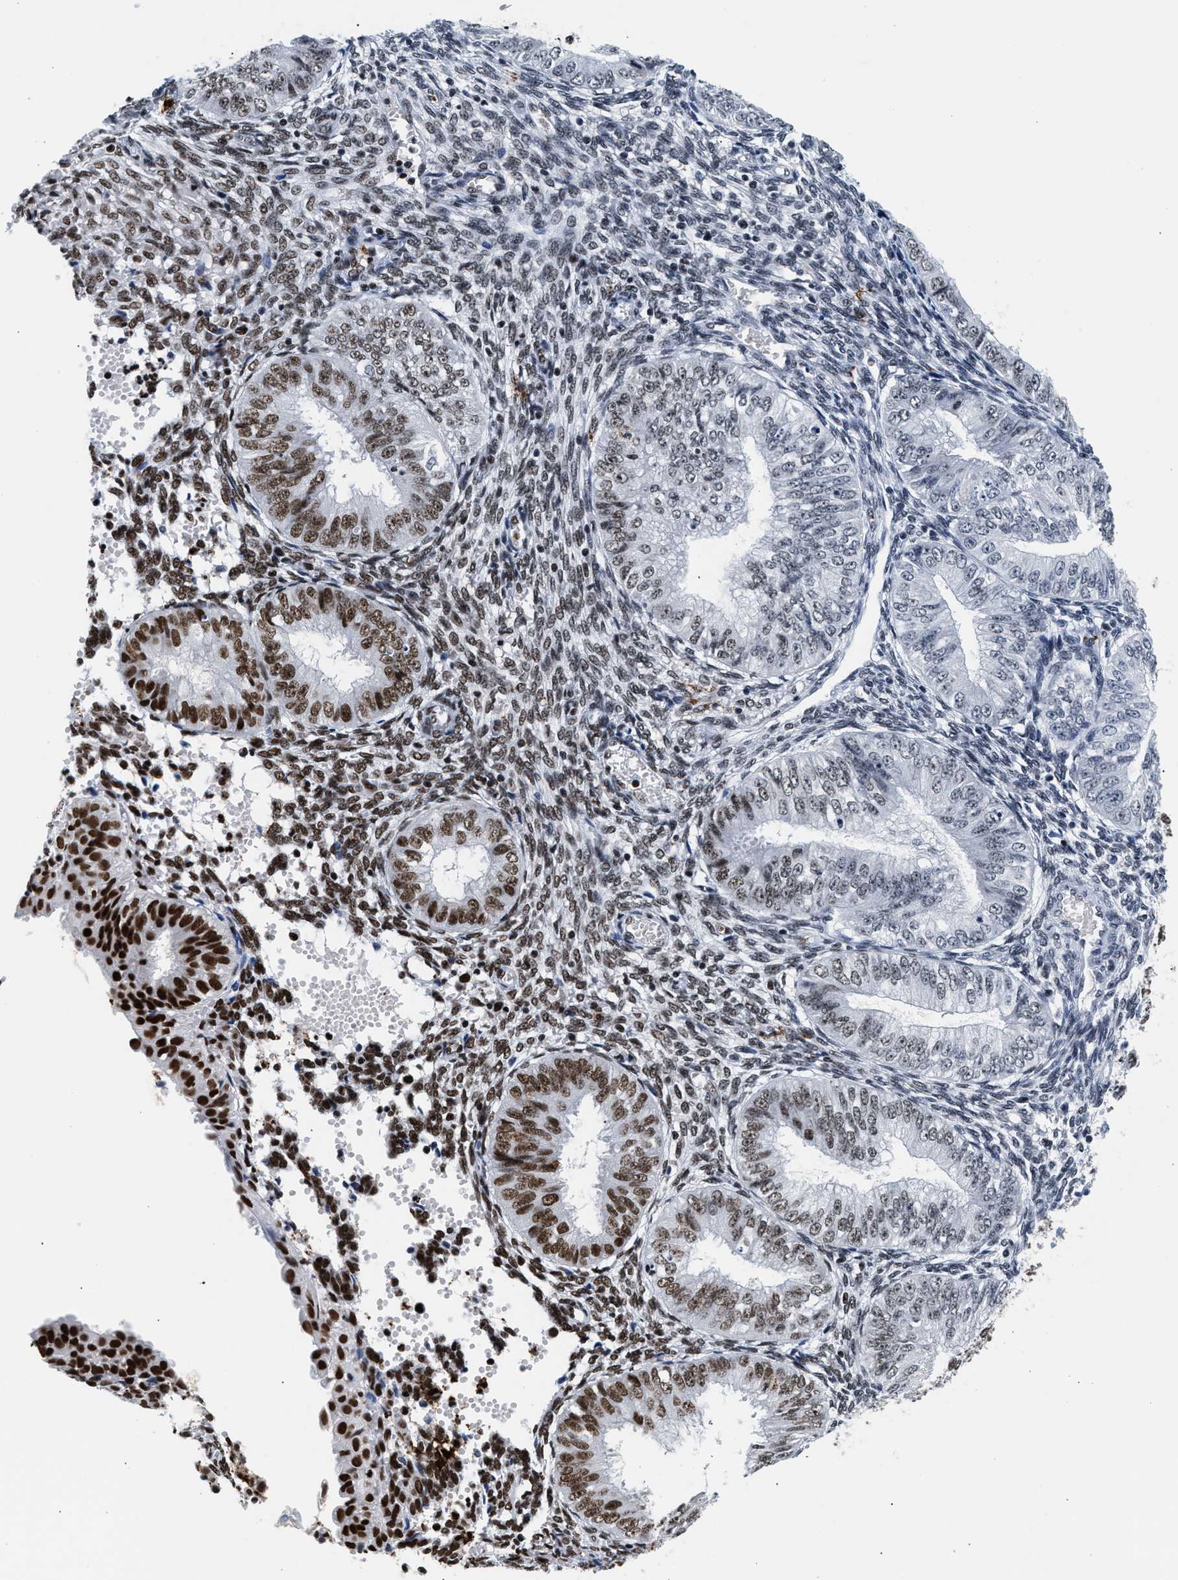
{"staining": {"intensity": "strong", "quantity": "25%-75%", "location": "nuclear"}, "tissue": "endometrial cancer", "cell_type": "Tumor cells", "image_type": "cancer", "snomed": [{"axis": "morphology", "description": "Normal tissue, NOS"}, {"axis": "morphology", "description": "Adenocarcinoma, NOS"}, {"axis": "topography", "description": "Endometrium"}], "caption": "Protein expression analysis of adenocarcinoma (endometrial) reveals strong nuclear expression in about 25%-75% of tumor cells. (DAB = brown stain, brightfield microscopy at high magnification).", "gene": "RAD21", "patient": {"sex": "female", "age": 53}}